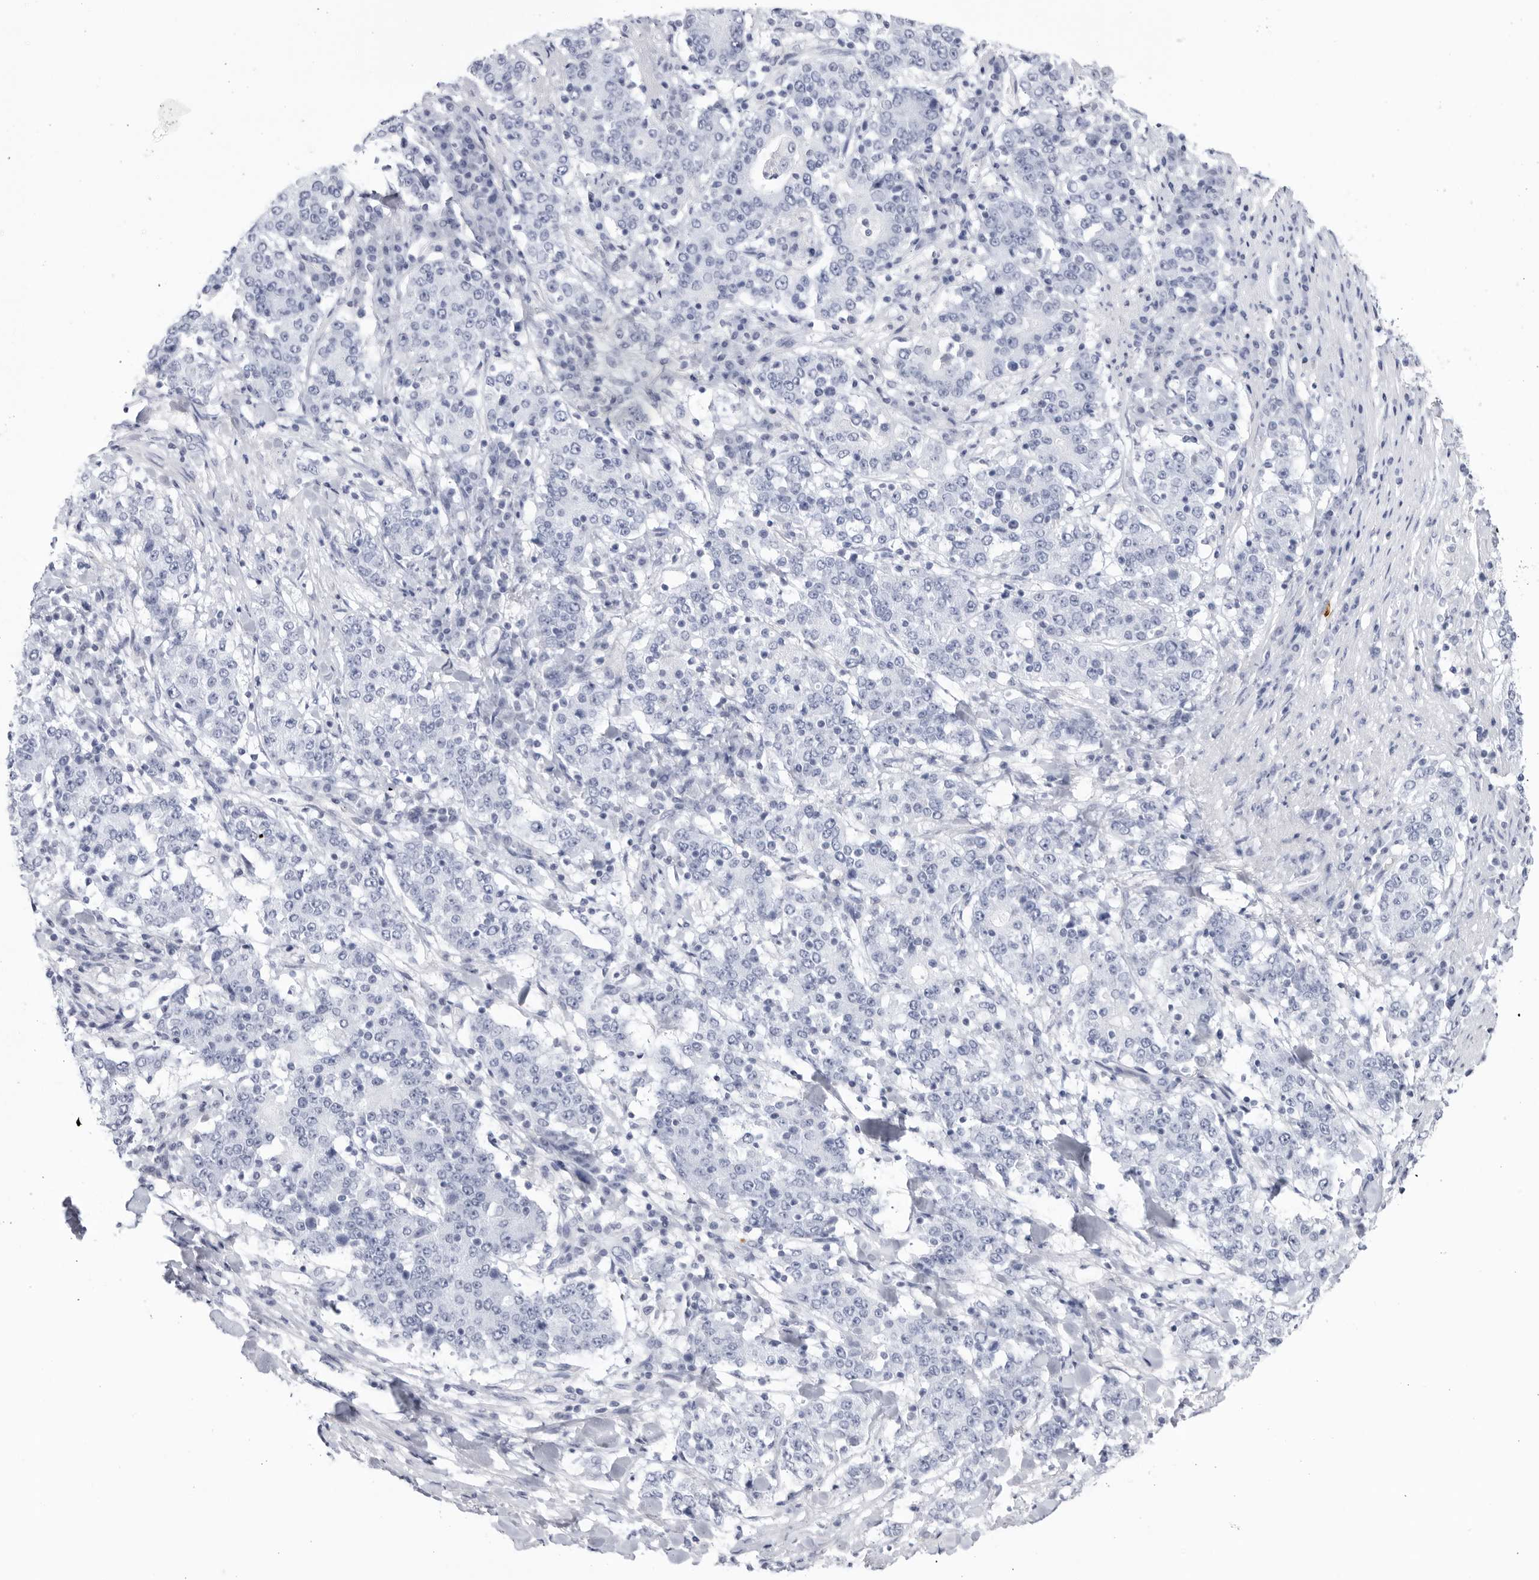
{"staining": {"intensity": "negative", "quantity": "none", "location": "none"}, "tissue": "stomach cancer", "cell_type": "Tumor cells", "image_type": "cancer", "snomed": [{"axis": "morphology", "description": "Adenocarcinoma, NOS"}, {"axis": "topography", "description": "Stomach"}], "caption": "IHC image of neoplastic tissue: adenocarcinoma (stomach) stained with DAB (3,3'-diaminobenzidine) shows no significant protein positivity in tumor cells.", "gene": "CNBD1", "patient": {"sex": "male", "age": 59}}